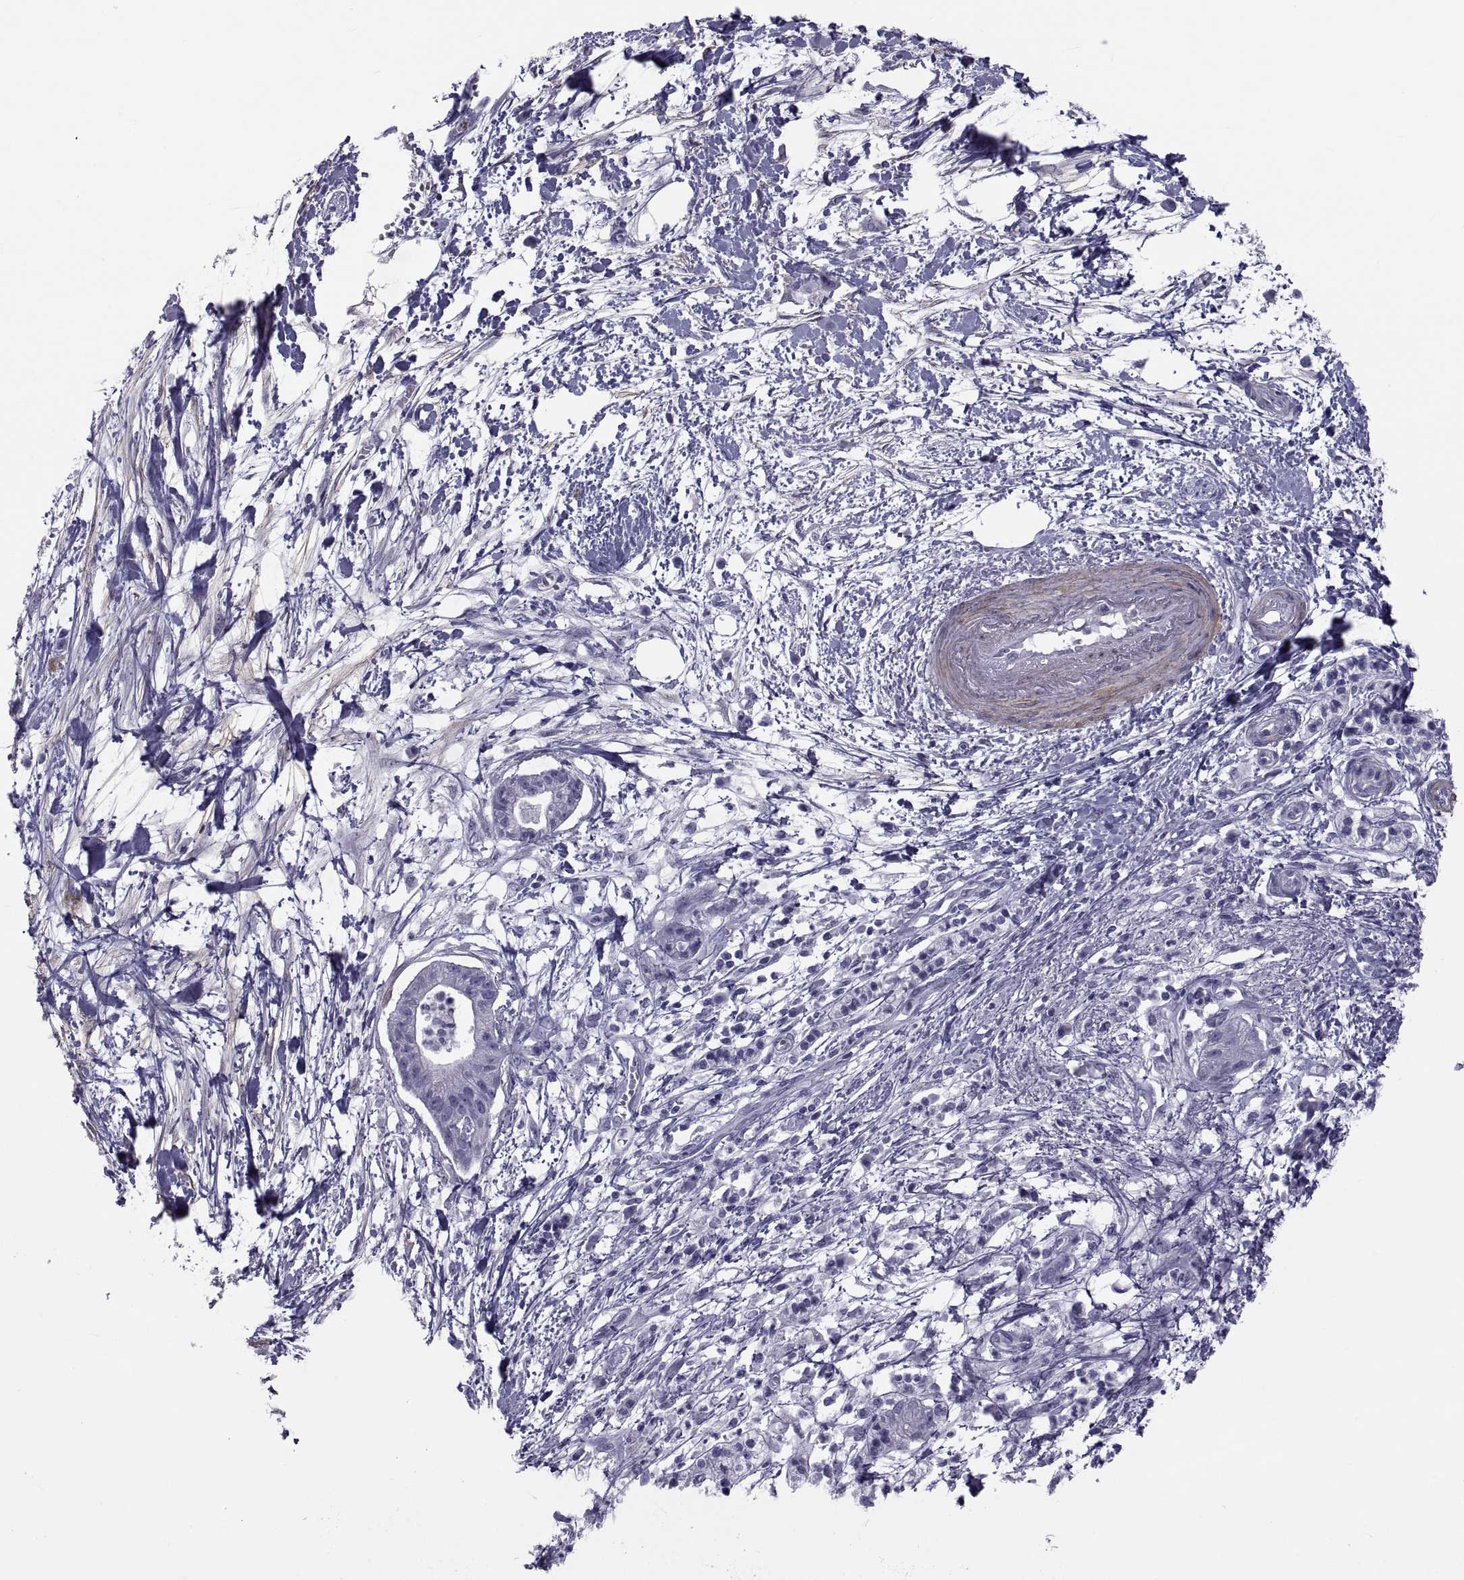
{"staining": {"intensity": "negative", "quantity": "none", "location": "none"}, "tissue": "pancreatic cancer", "cell_type": "Tumor cells", "image_type": "cancer", "snomed": [{"axis": "morphology", "description": "Normal tissue, NOS"}, {"axis": "morphology", "description": "Adenocarcinoma, NOS"}, {"axis": "topography", "description": "Lymph node"}, {"axis": "topography", "description": "Pancreas"}], "caption": "This is a photomicrograph of immunohistochemistry staining of pancreatic cancer, which shows no expression in tumor cells.", "gene": "MAGEB1", "patient": {"sex": "female", "age": 58}}